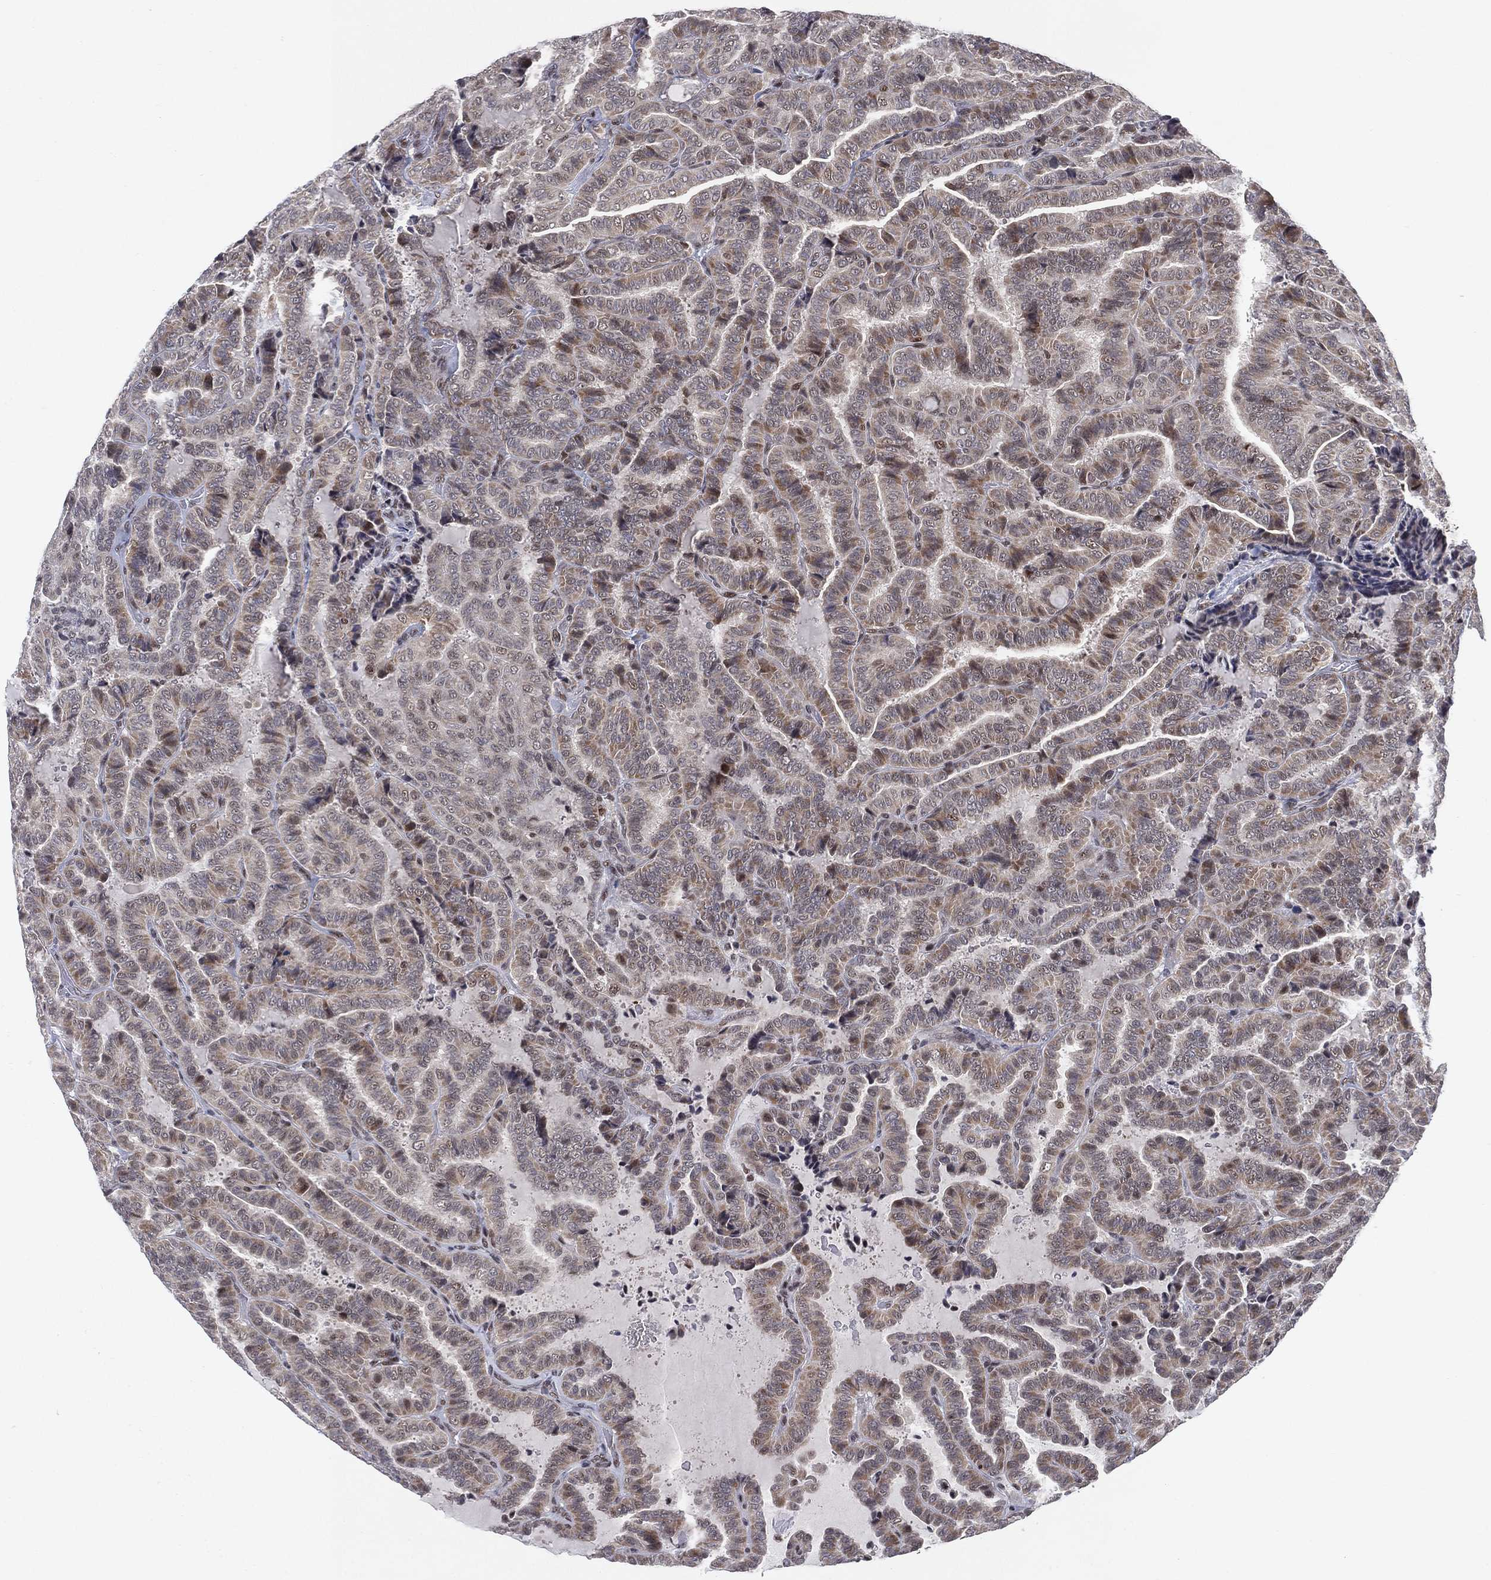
{"staining": {"intensity": "moderate", "quantity": "<25%", "location": "cytoplasmic/membranous"}, "tissue": "thyroid cancer", "cell_type": "Tumor cells", "image_type": "cancer", "snomed": [{"axis": "morphology", "description": "Papillary adenocarcinoma, NOS"}, {"axis": "topography", "description": "Thyroid gland"}], "caption": "Immunohistochemistry (IHC) (DAB (3,3'-diaminobenzidine)) staining of thyroid cancer (papillary adenocarcinoma) displays moderate cytoplasmic/membranous protein expression in about <25% of tumor cells.", "gene": "DGCR8", "patient": {"sex": "female", "age": 39}}